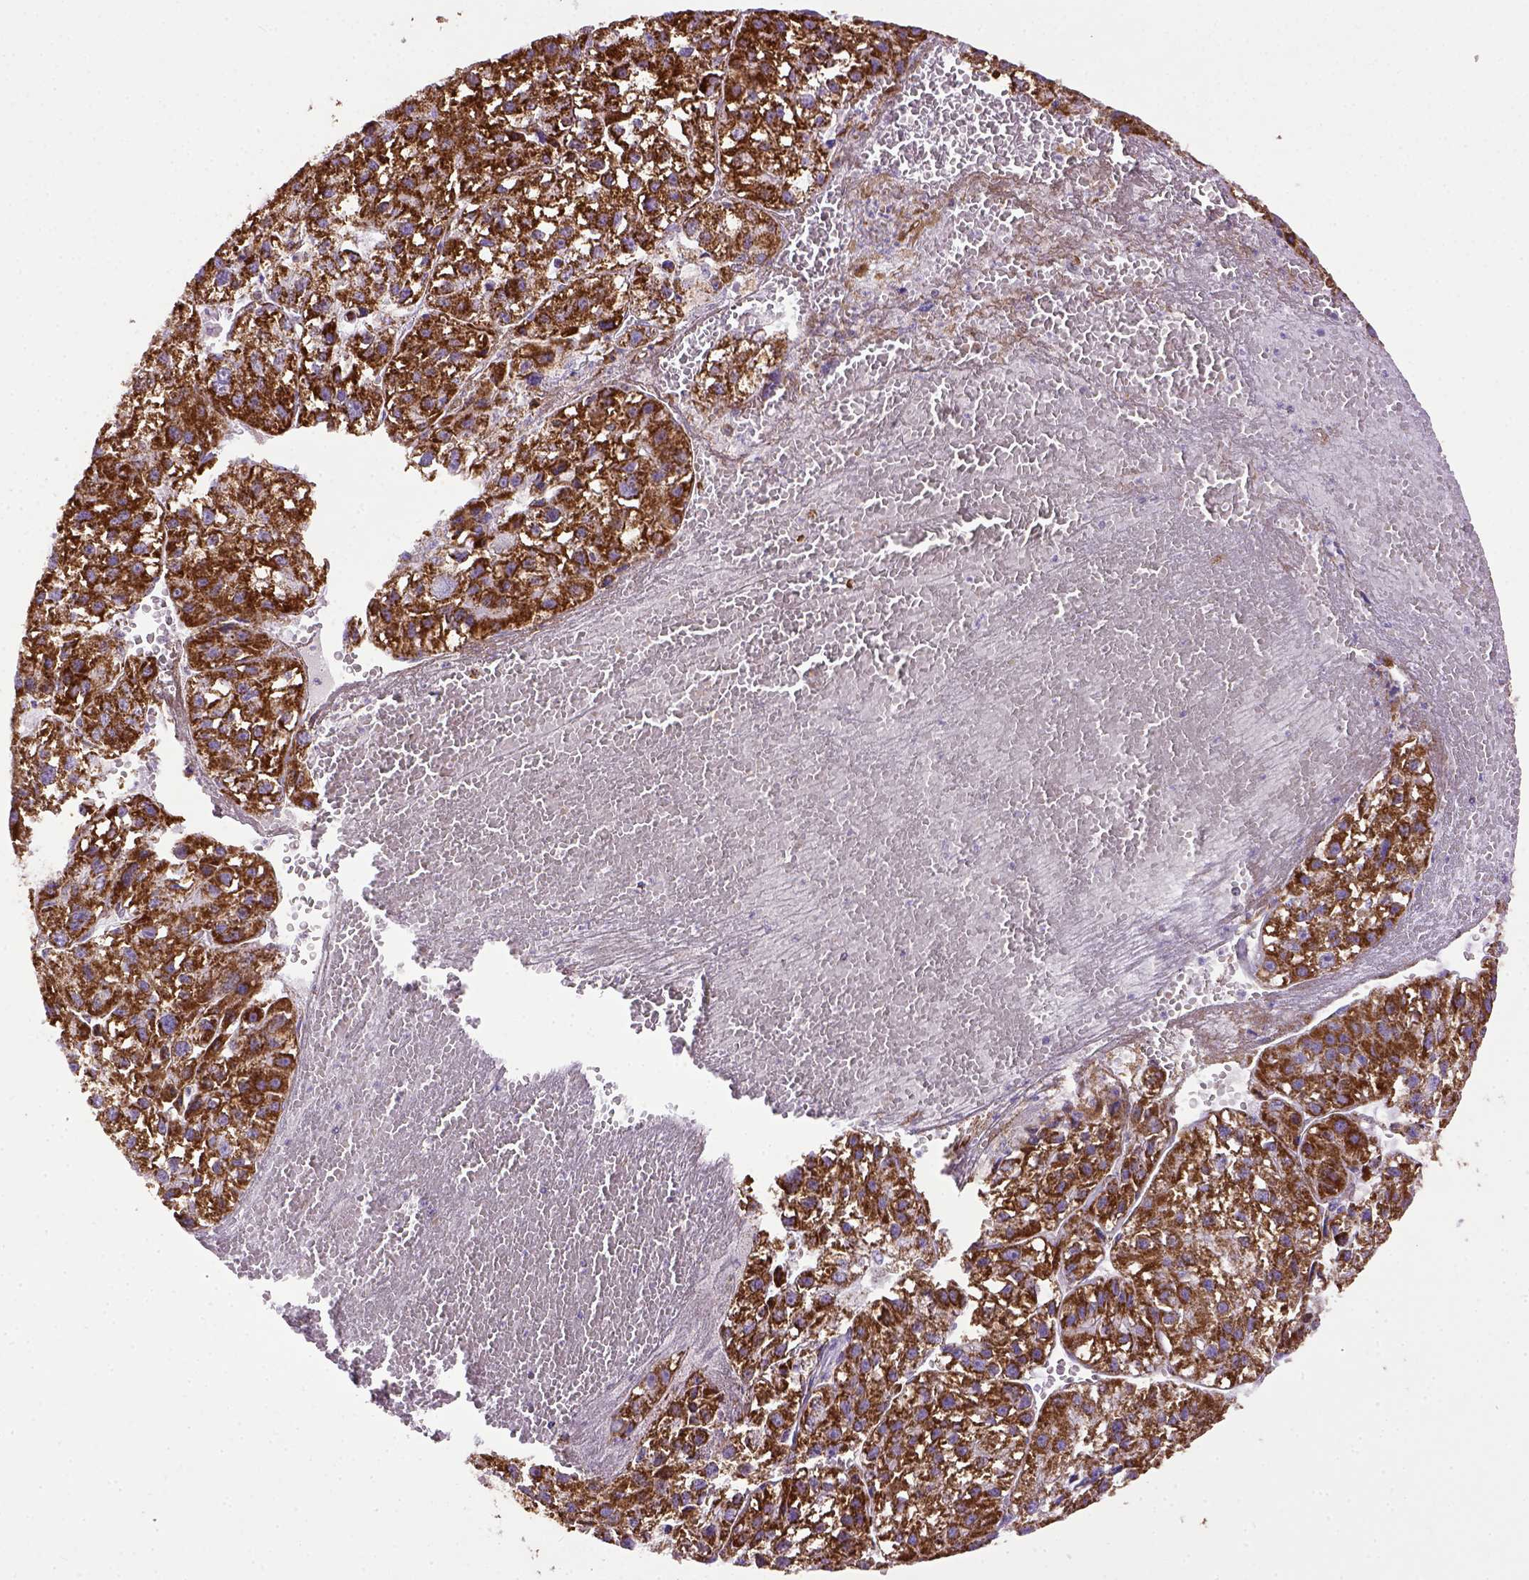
{"staining": {"intensity": "strong", "quantity": ">75%", "location": "cytoplasmic/membranous"}, "tissue": "liver cancer", "cell_type": "Tumor cells", "image_type": "cancer", "snomed": [{"axis": "morphology", "description": "Carcinoma, Hepatocellular, NOS"}, {"axis": "topography", "description": "Liver"}], "caption": "Immunohistochemistry staining of liver cancer, which shows high levels of strong cytoplasmic/membranous positivity in about >75% of tumor cells indicating strong cytoplasmic/membranous protein expression. The staining was performed using DAB (3,3'-diaminobenzidine) (brown) for protein detection and nuclei were counterstained in hematoxylin (blue).", "gene": "MT-CO1", "patient": {"sex": "female", "age": 70}}